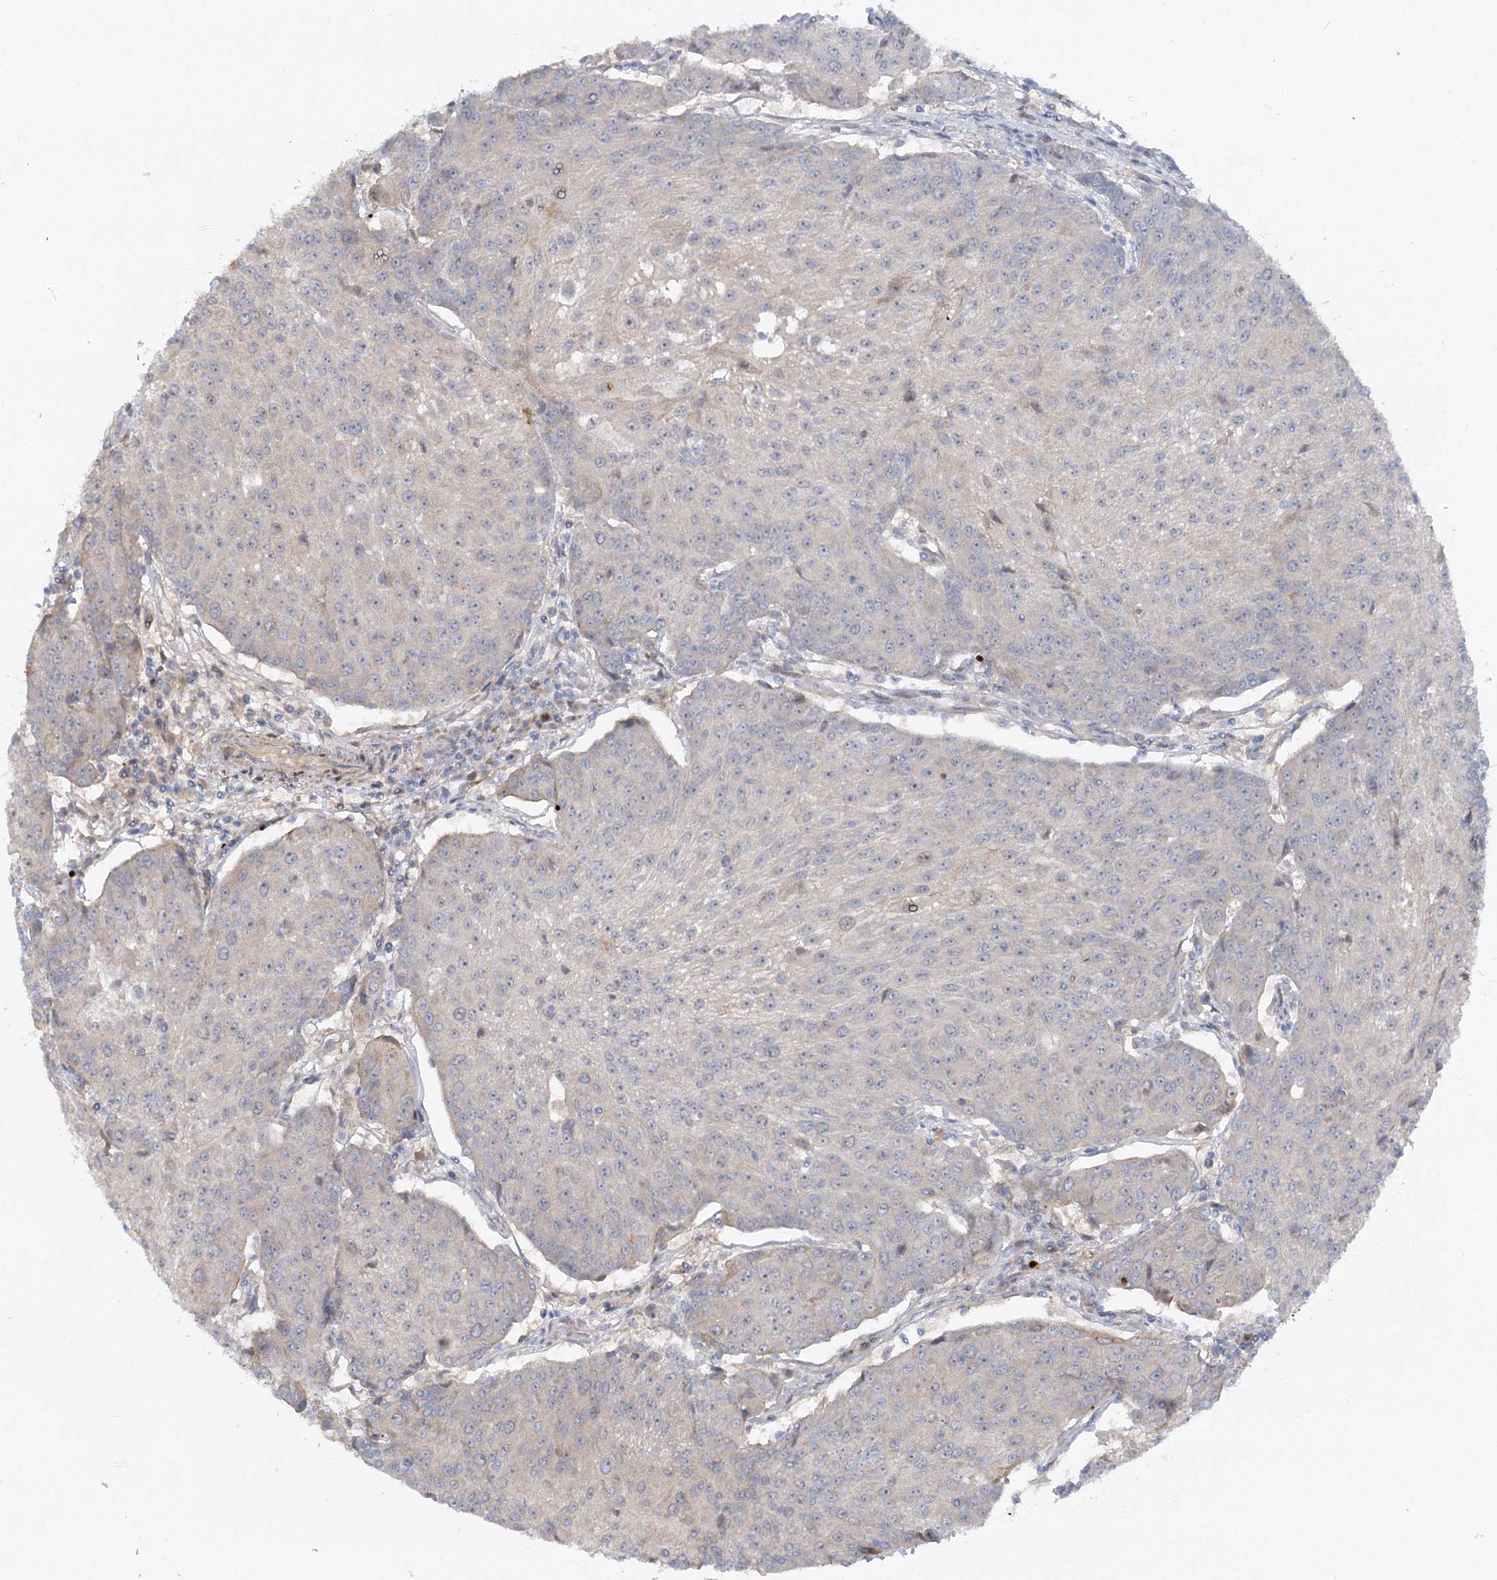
{"staining": {"intensity": "negative", "quantity": "none", "location": "none"}, "tissue": "urothelial cancer", "cell_type": "Tumor cells", "image_type": "cancer", "snomed": [{"axis": "morphology", "description": "Urothelial carcinoma, High grade"}, {"axis": "topography", "description": "Urinary bladder"}], "caption": "Protein analysis of urothelial carcinoma (high-grade) shows no significant expression in tumor cells. The staining was performed using DAB to visualize the protein expression in brown, while the nuclei were stained in blue with hematoxylin (Magnification: 20x).", "gene": "FGF19", "patient": {"sex": "female", "age": 85}}